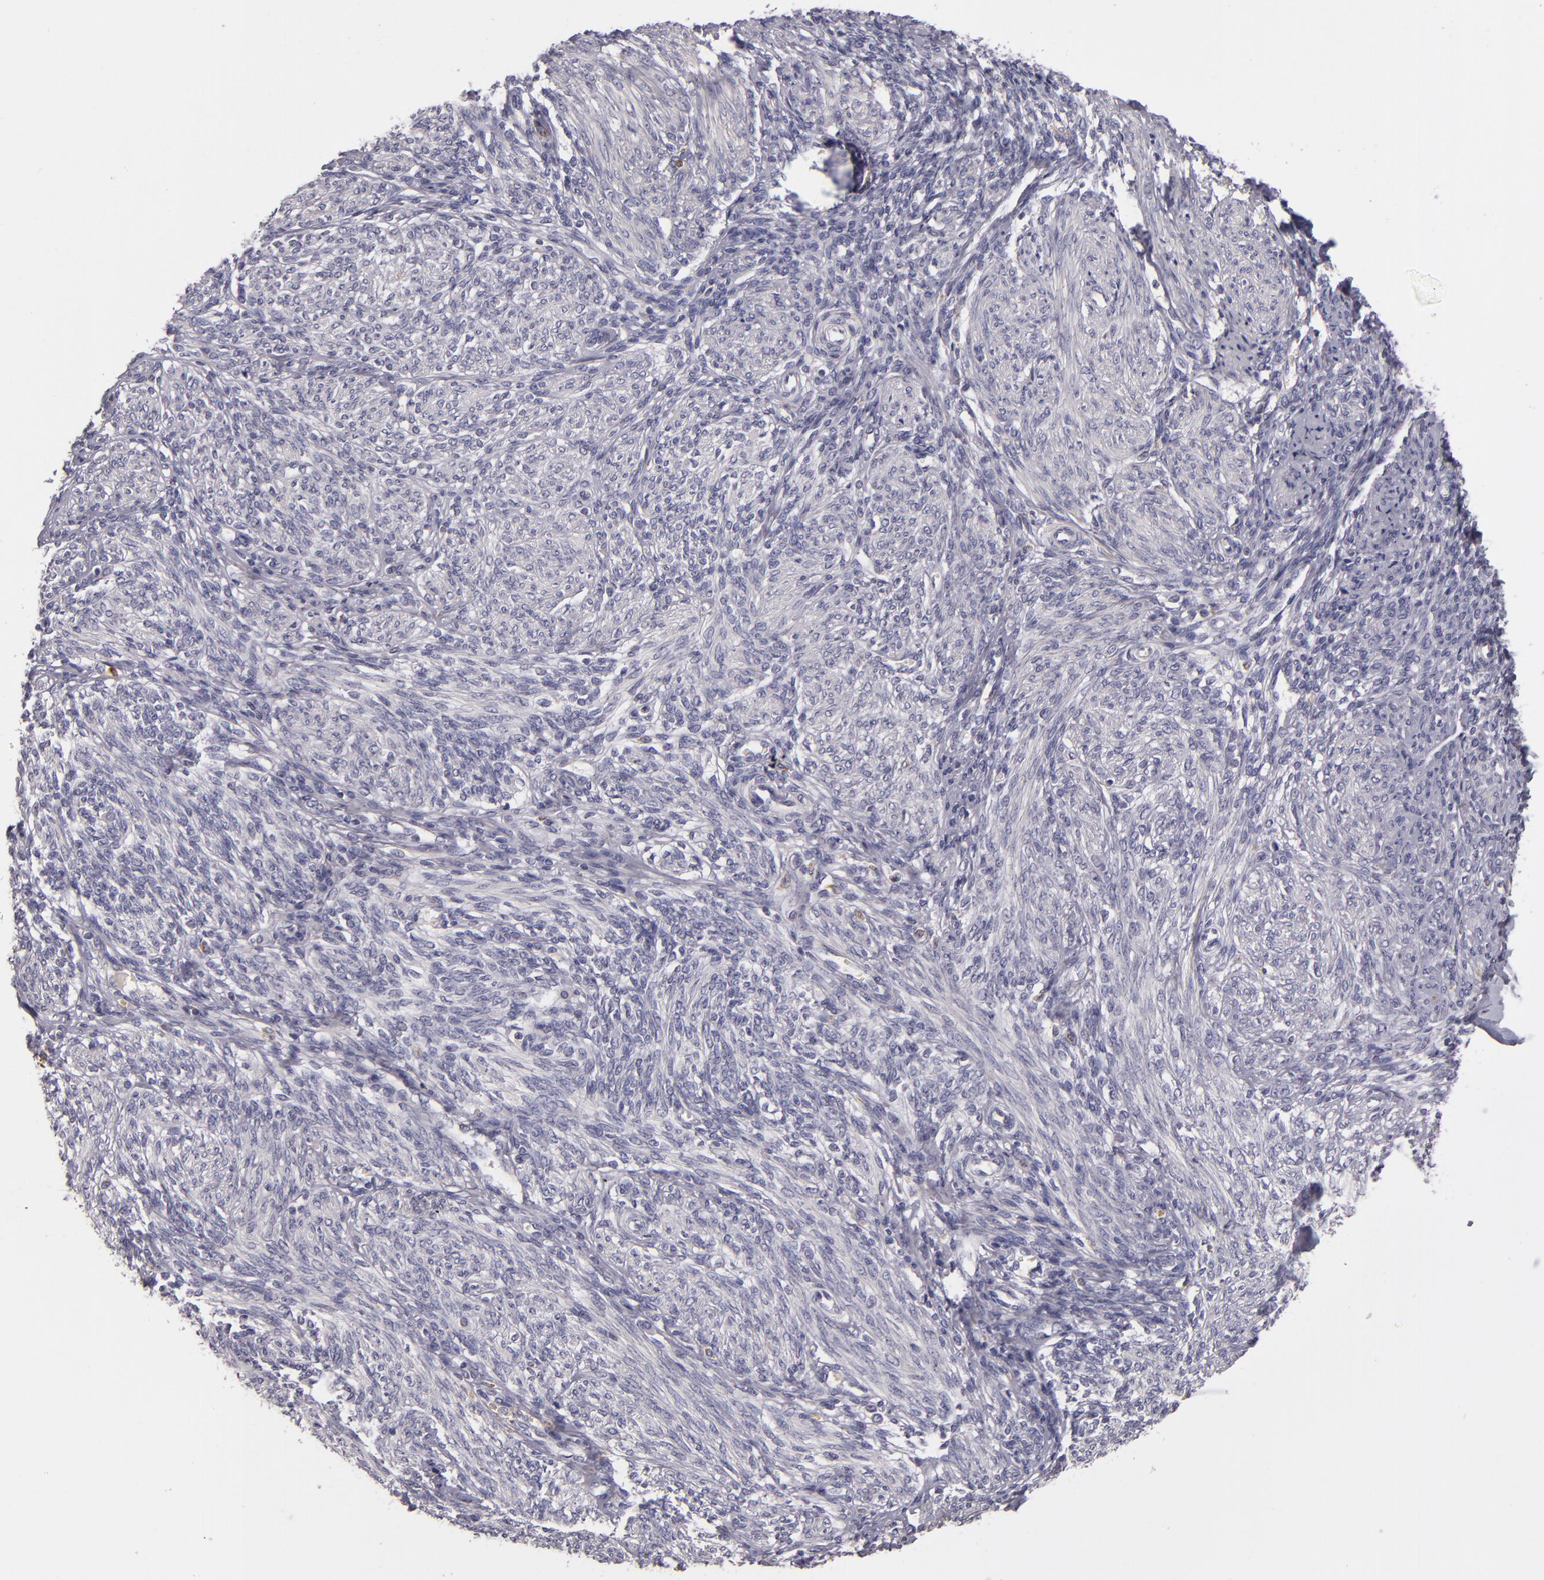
{"staining": {"intensity": "negative", "quantity": "none", "location": "none"}, "tissue": "endometrium", "cell_type": "Cells in endometrial stroma", "image_type": "normal", "snomed": [{"axis": "morphology", "description": "Normal tissue, NOS"}, {"axis": "topography", "description": "Endometrium"}], "caption": "Immunohistochemical staining of benign human endometrium reveals no significant positivity in cells in endometrial stroma.", "gene": "TLR8", "patient": {"sex": "female", "age": 82}}